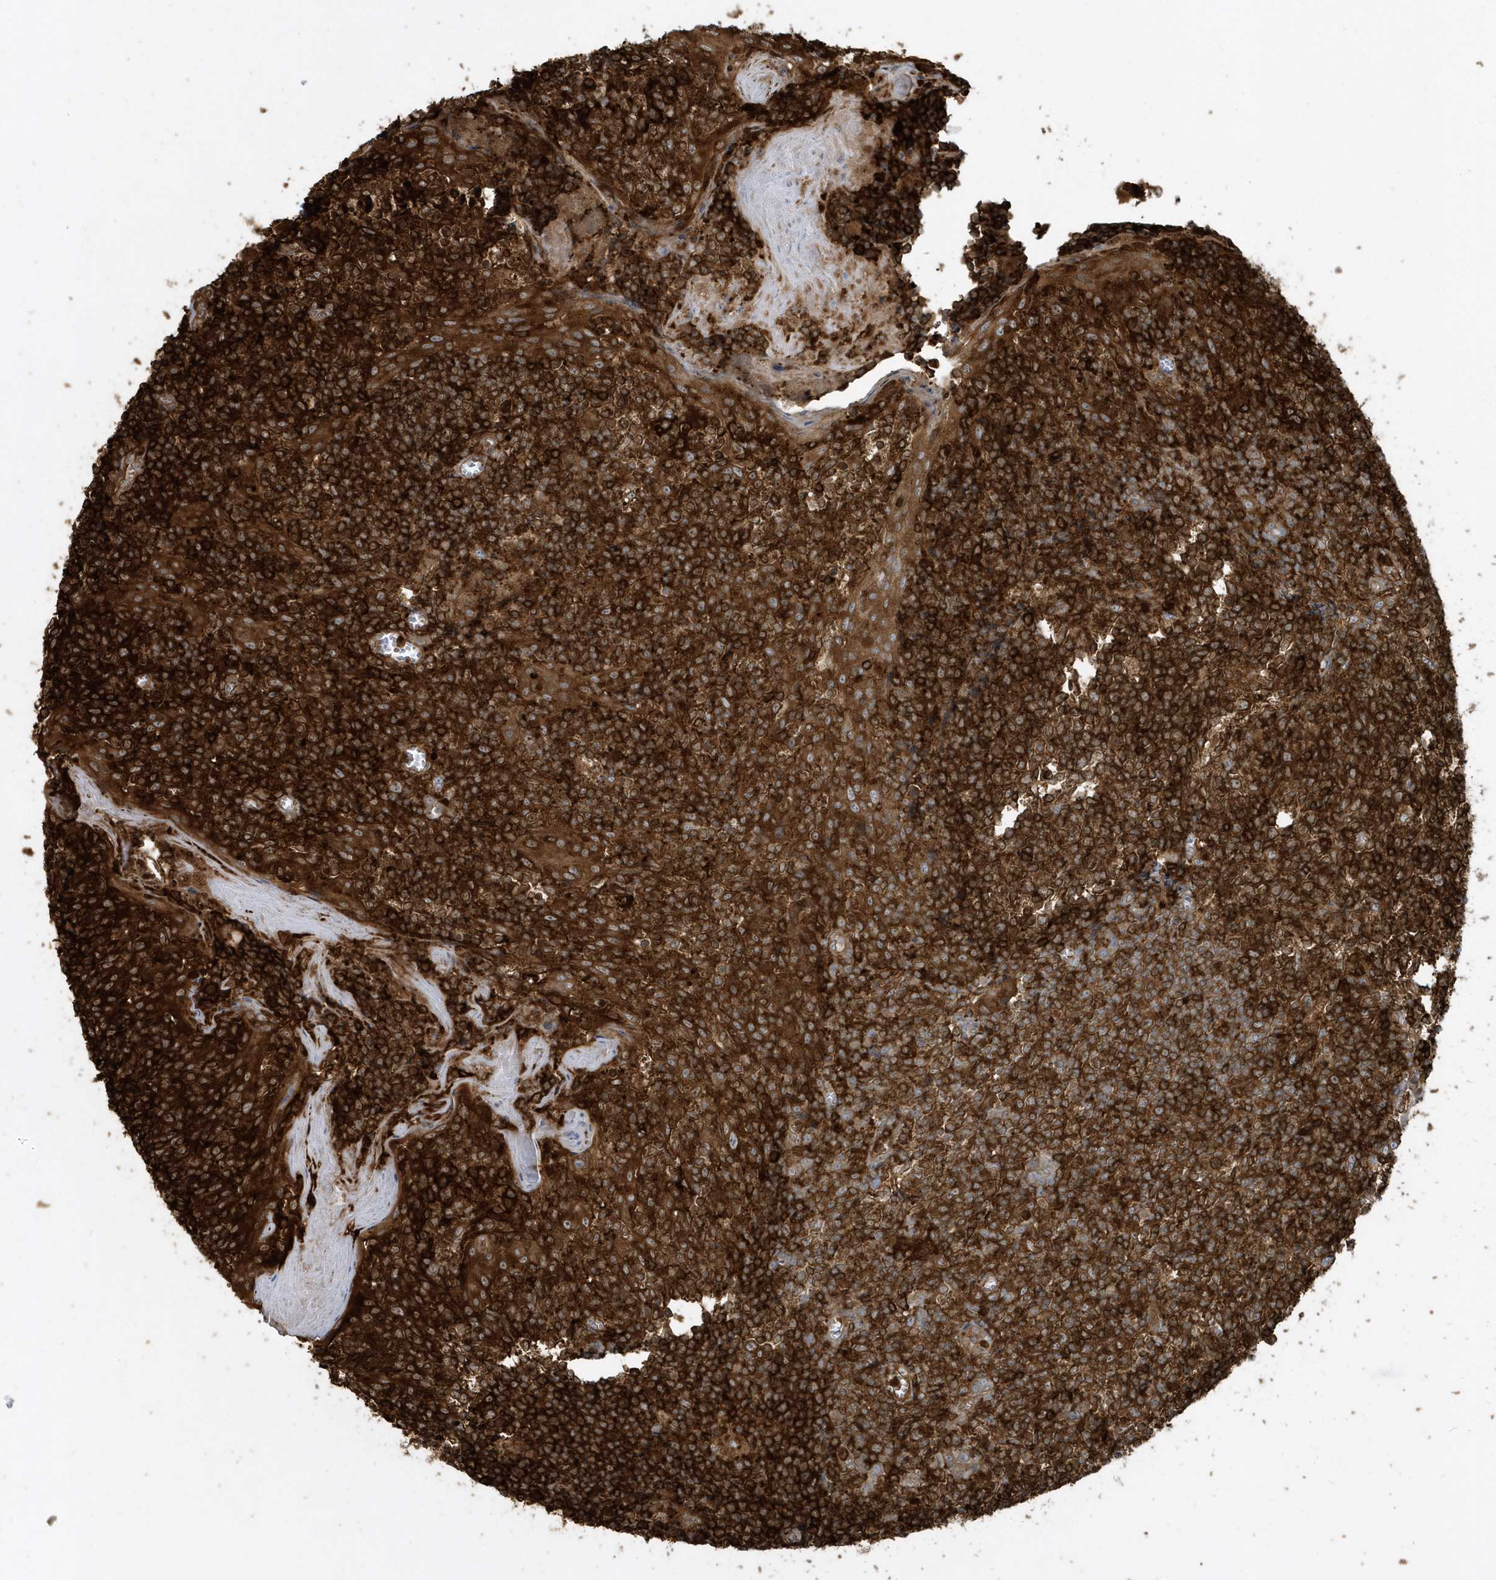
{"staining": {"intensity": "strong", "quantity": ">75%", "location": "cytoplasmic/membranous"}, "tissue": "tonsil", "cell_type": "Germinal center cells", "image_type": "normal", "snomed": [{"axis": "morphology", "description": "Normal tissue, NOS"}, {"axis": "topography", "description": "Tonsil"}], "caption": "Germinal center cells reveal high levels of strong cytoplasmic/membranous positivity in approximately >75% of cells in benign human tonsil. Ihc stains the protein in brown and the nuclei are stained blue.", "gene": "CLCN6", "patient": {"sex": "female", "age": 19}}